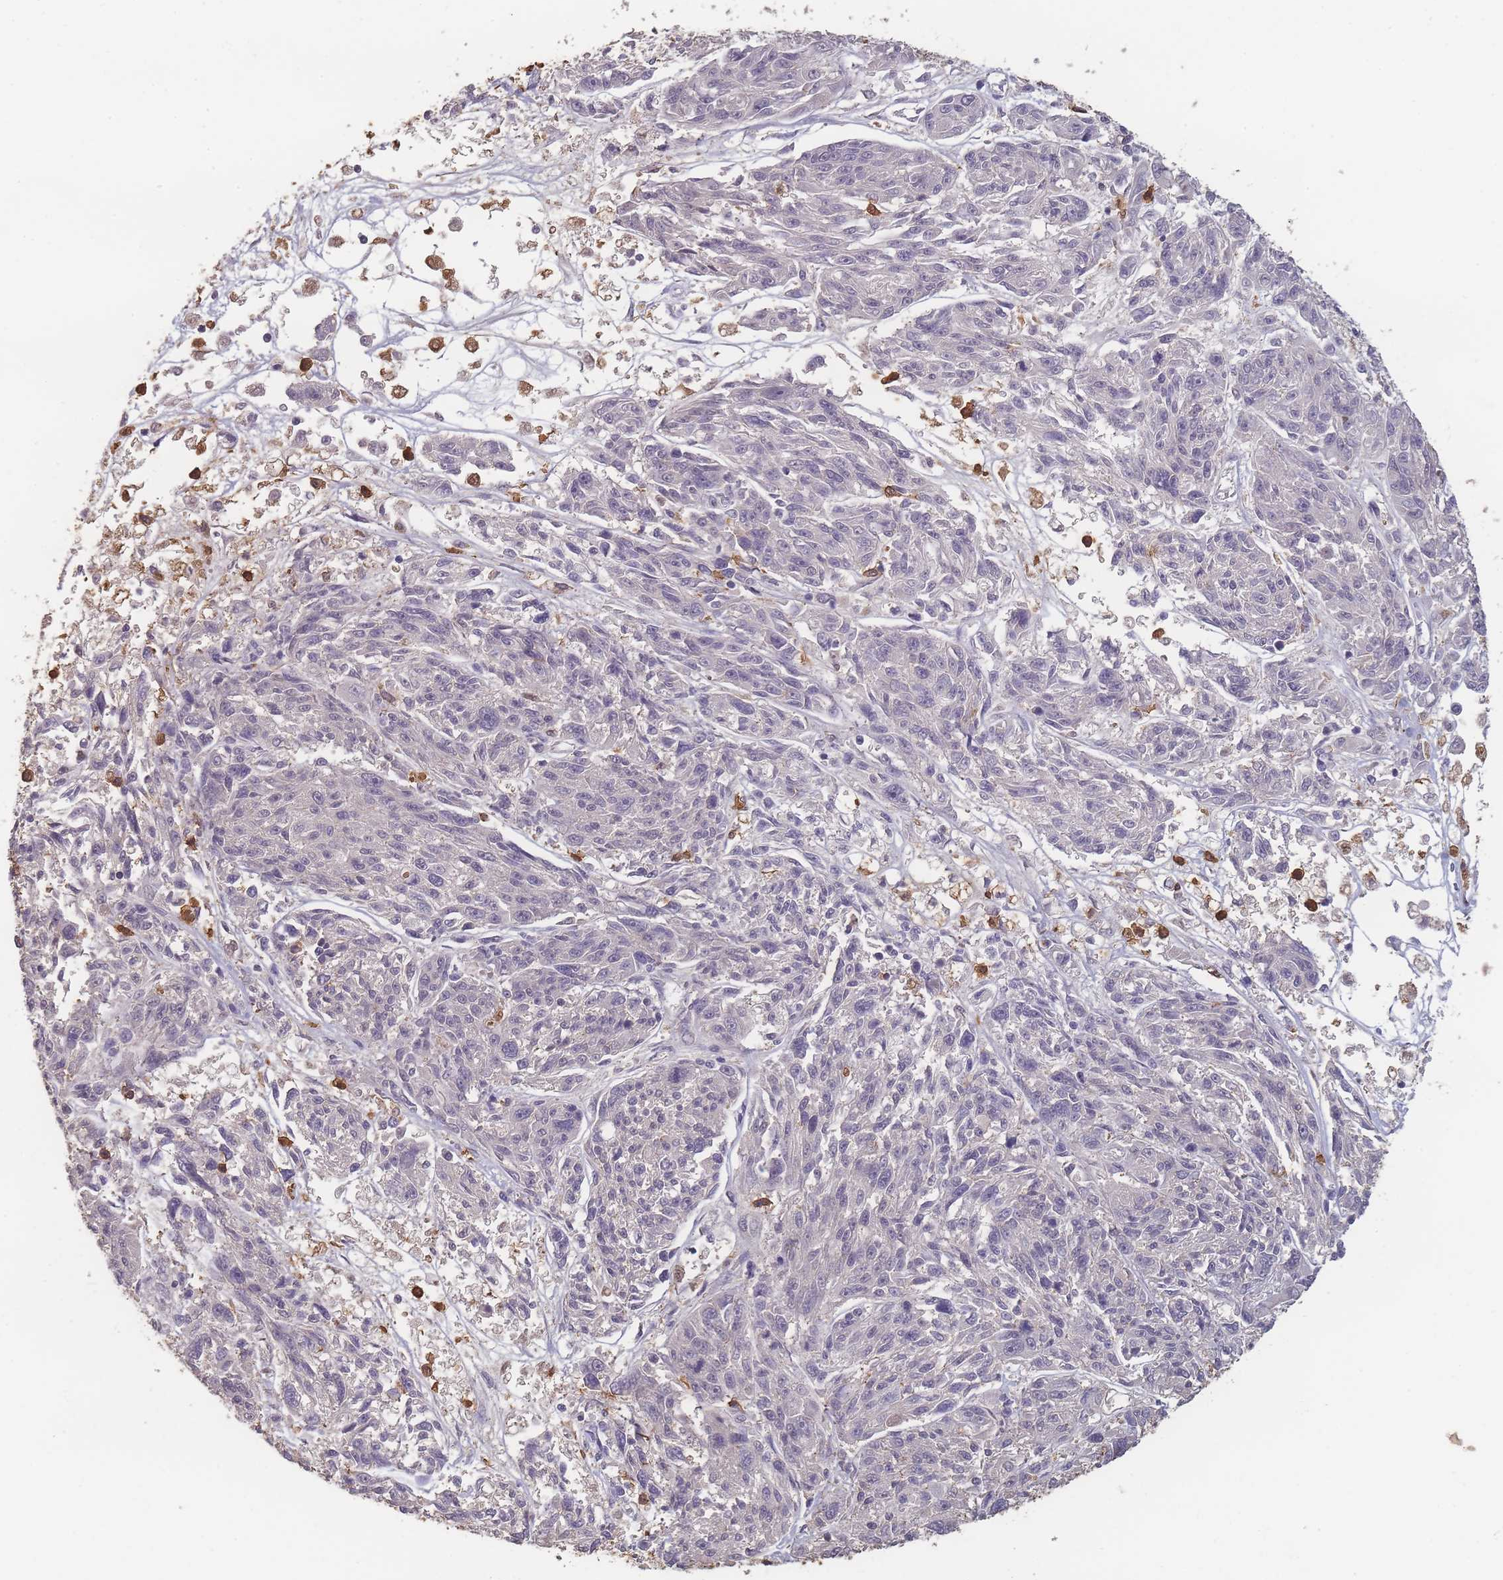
{"staining": {"intensity": "negative", "quantity": "none", "location": "none"}, "tissue": "melanoma", "cell_type": "Tumor cells", "image_type": "cancer", "snomed": [{"axis": "morphology", "description": "Malignant melanoma, NOS"}, {"axis": "topography", "description": "Skin"}], "caption": "Image shows no significant protein positivity in tumor cells of malignant melanoma.", "gene": "BST1", "patient": {"sex": "male", "age": 53}}